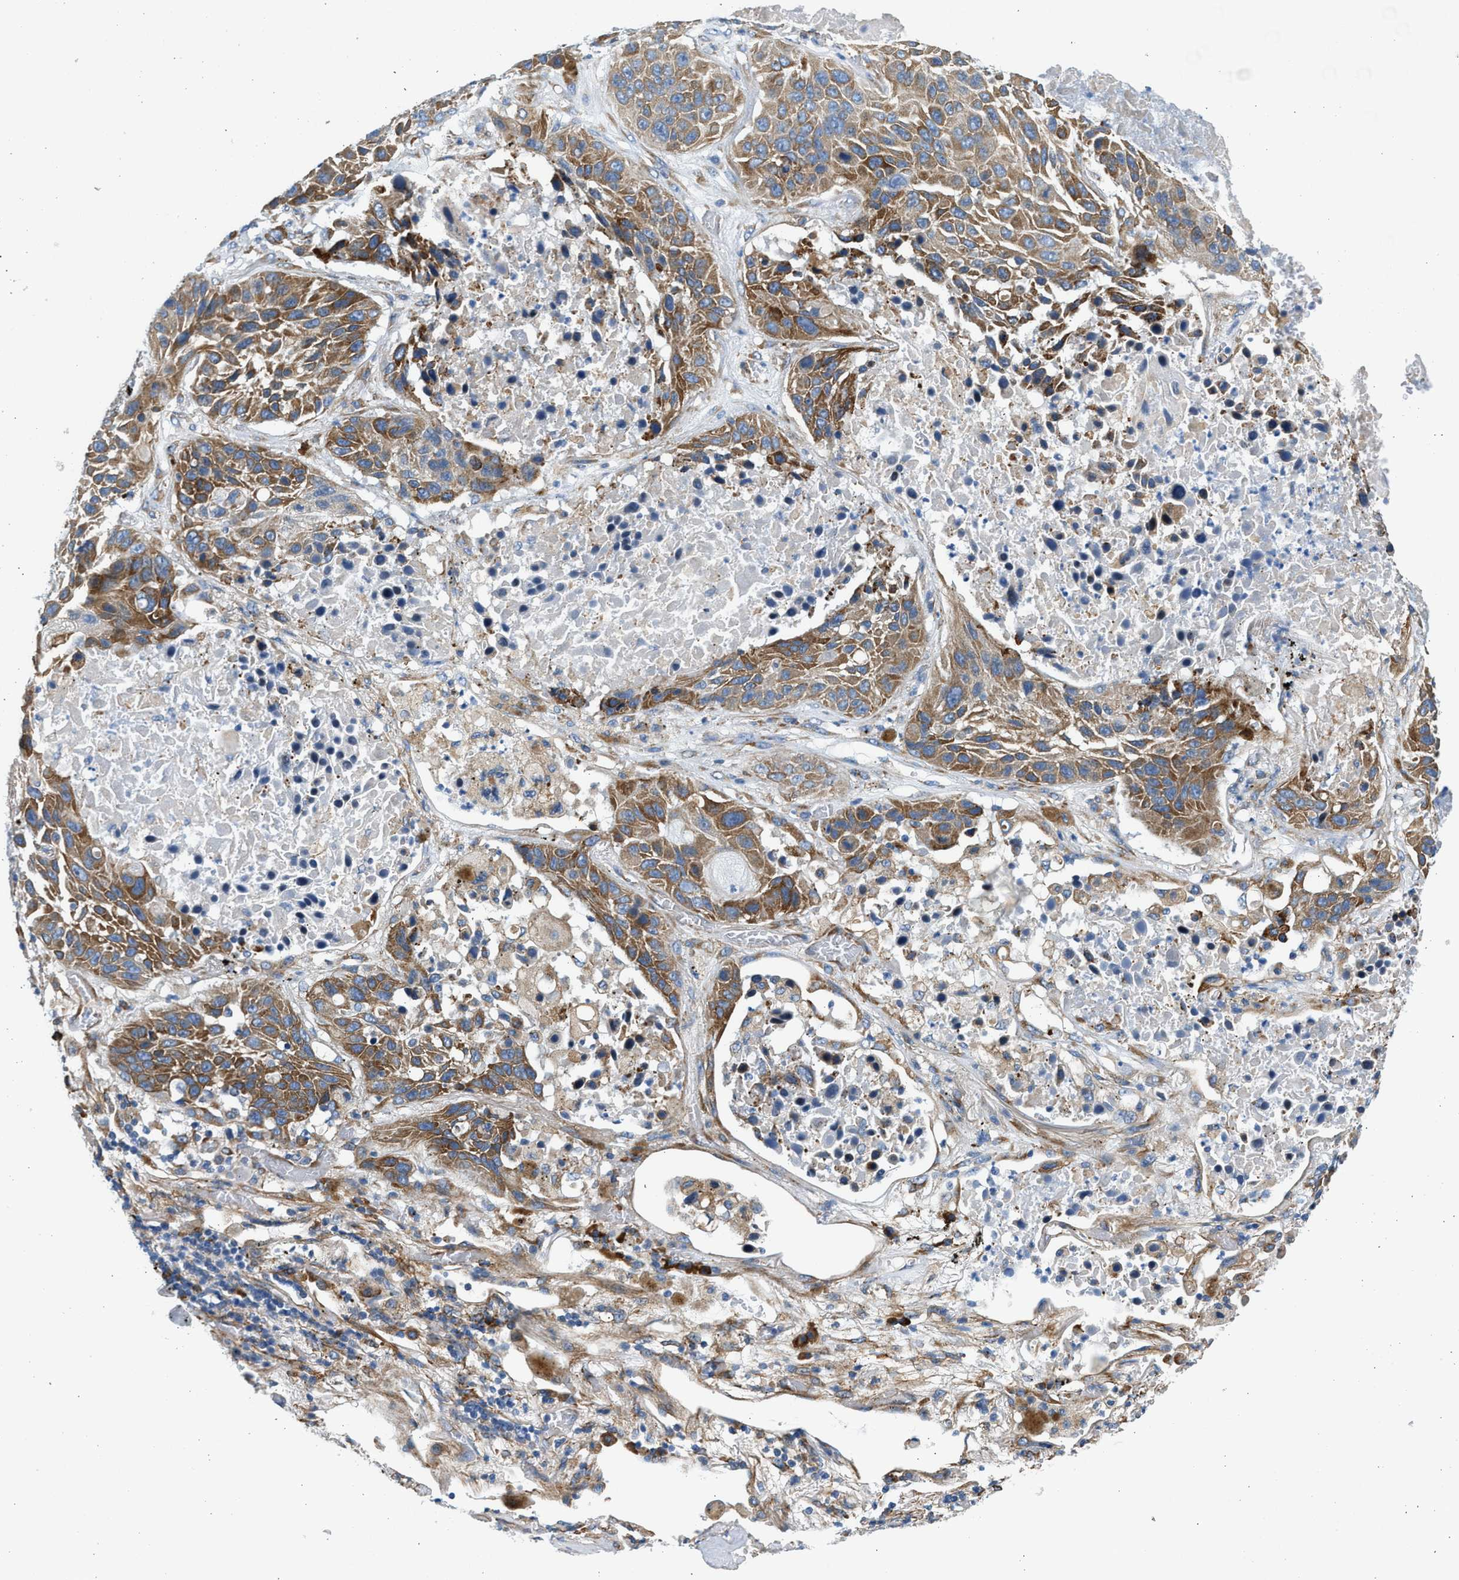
{"staining": {"intensity": "moderate", "quantity": ">75%", "location": "cytoplasmic/membranous"}, "tissue": "lung cancer", "cell_type": "Tumor cells", "image_type": "cancer", "snomed": [{"axis": "morphology", "description": "Squamous cell carcinoma, NOS"}, {"axis": "topography", "description": "Lung"}], "caption": "High-magnification brightfield microscopy of lung squamous cell carcinoma stained with DAB (3,3'-diaminobenzidine) (brown) and counterstained with hematoxylin (blue). tumor cells exhibit moderate cytoplasmic/membranous expression is identified in approximately>75% of cells. (DAB (3,3'-diaminobenzidine) IHC with brightfield microscopy, high magnification).", "gene": "CNTN6", "patient": {"sex": "male", "age": 57}}